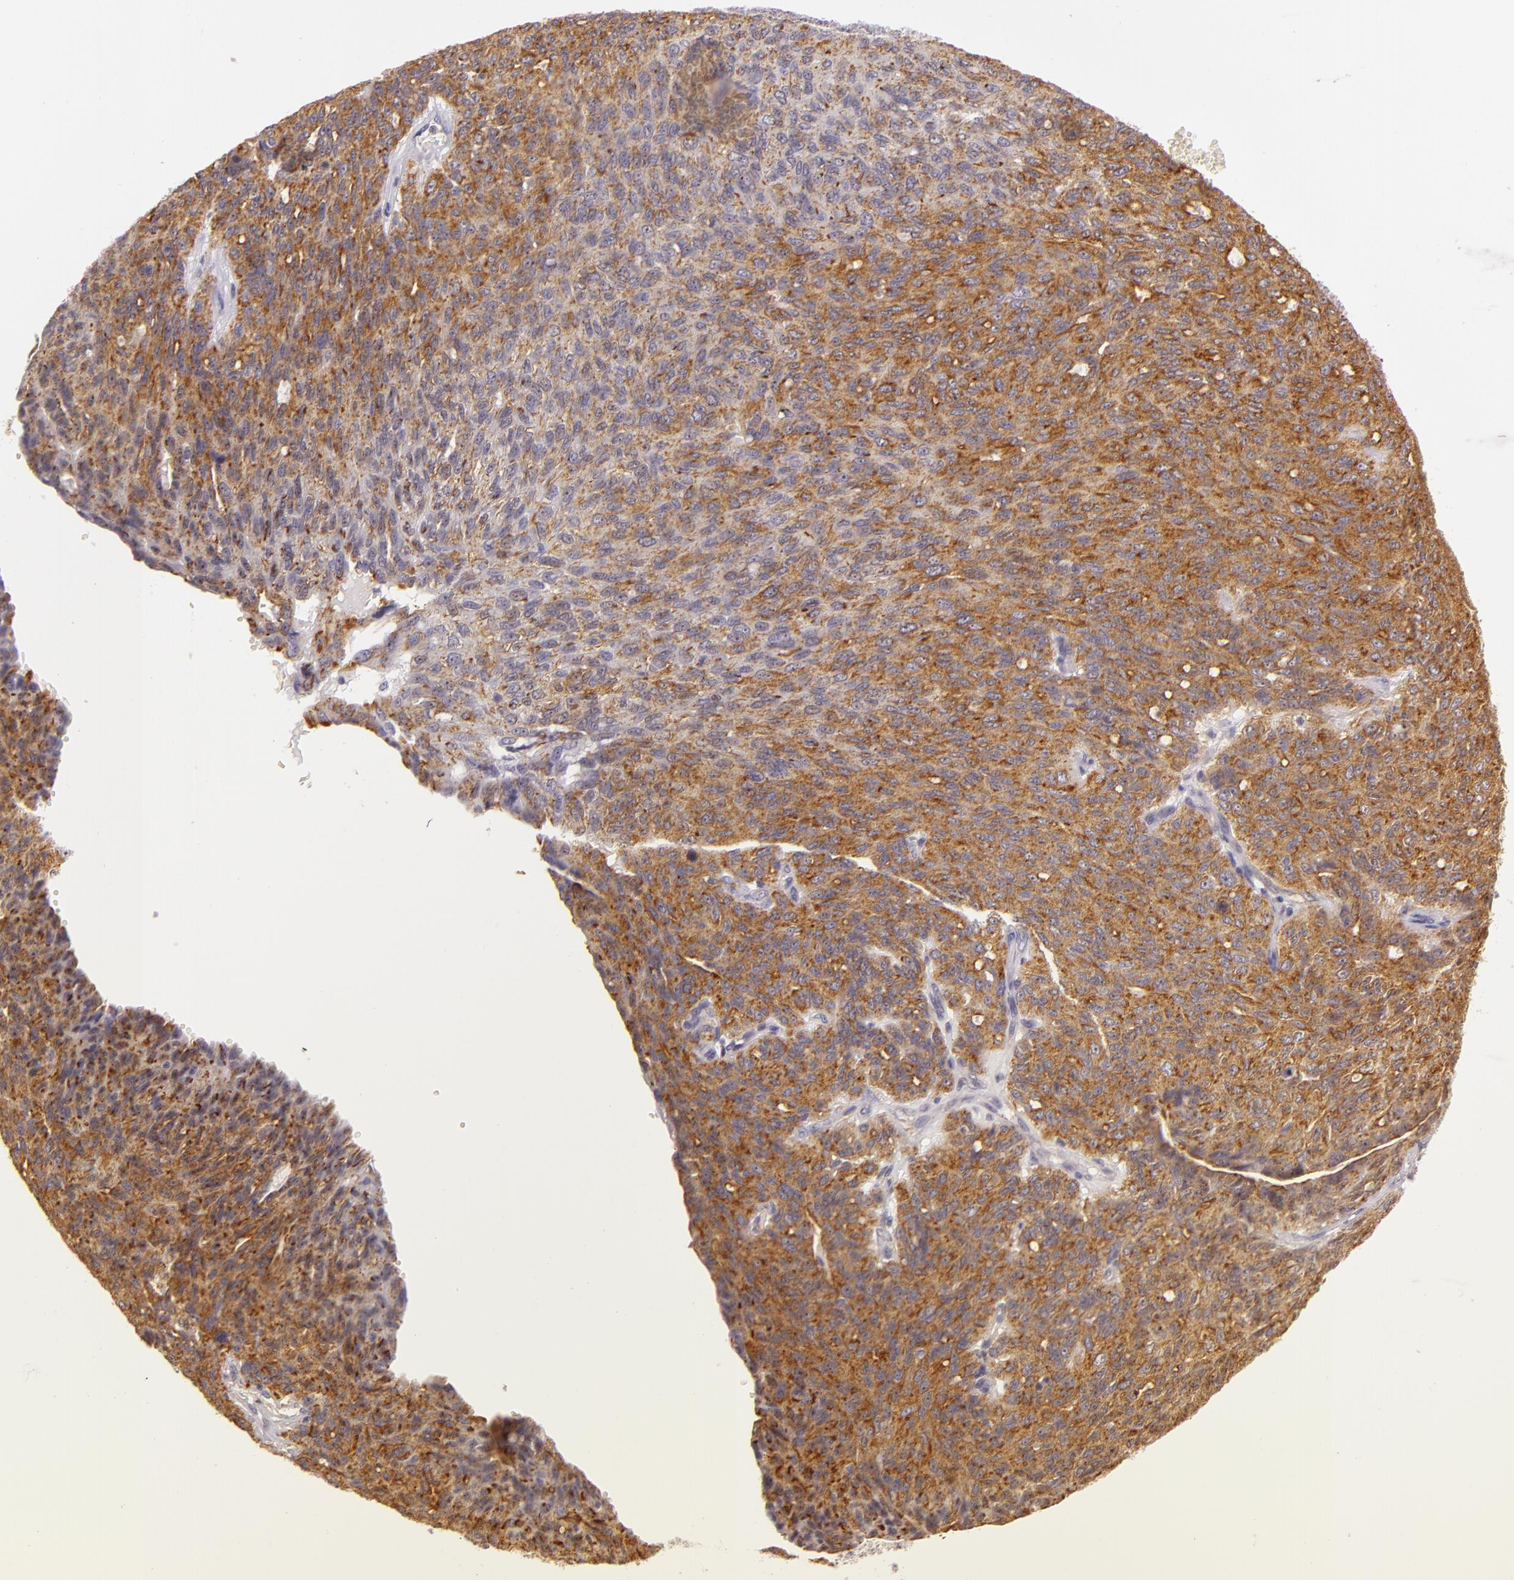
{"staining": {"intensity": "moderate", "quantity": "25%-75%", "location": "cytoplasmic/membranous"}, "tissue": "ovarian cancer", "cell_type": "Tumor cells", "image_type": "cancer", "snomed": [{"axis": "morphology", "description": "Carcinoma, endometroid"}, {"axis": "topography", "description": "Ovary"}], "caption": "Immunohistochemical staining of human endometroid carcinoma (ovarian) reveals moderate cytoplasmic/membranous protein positivity in approximately 25%-75% of tumor cells.", "gene": "IMPDH1", "patient": {"sex": "female", "age": 60}}